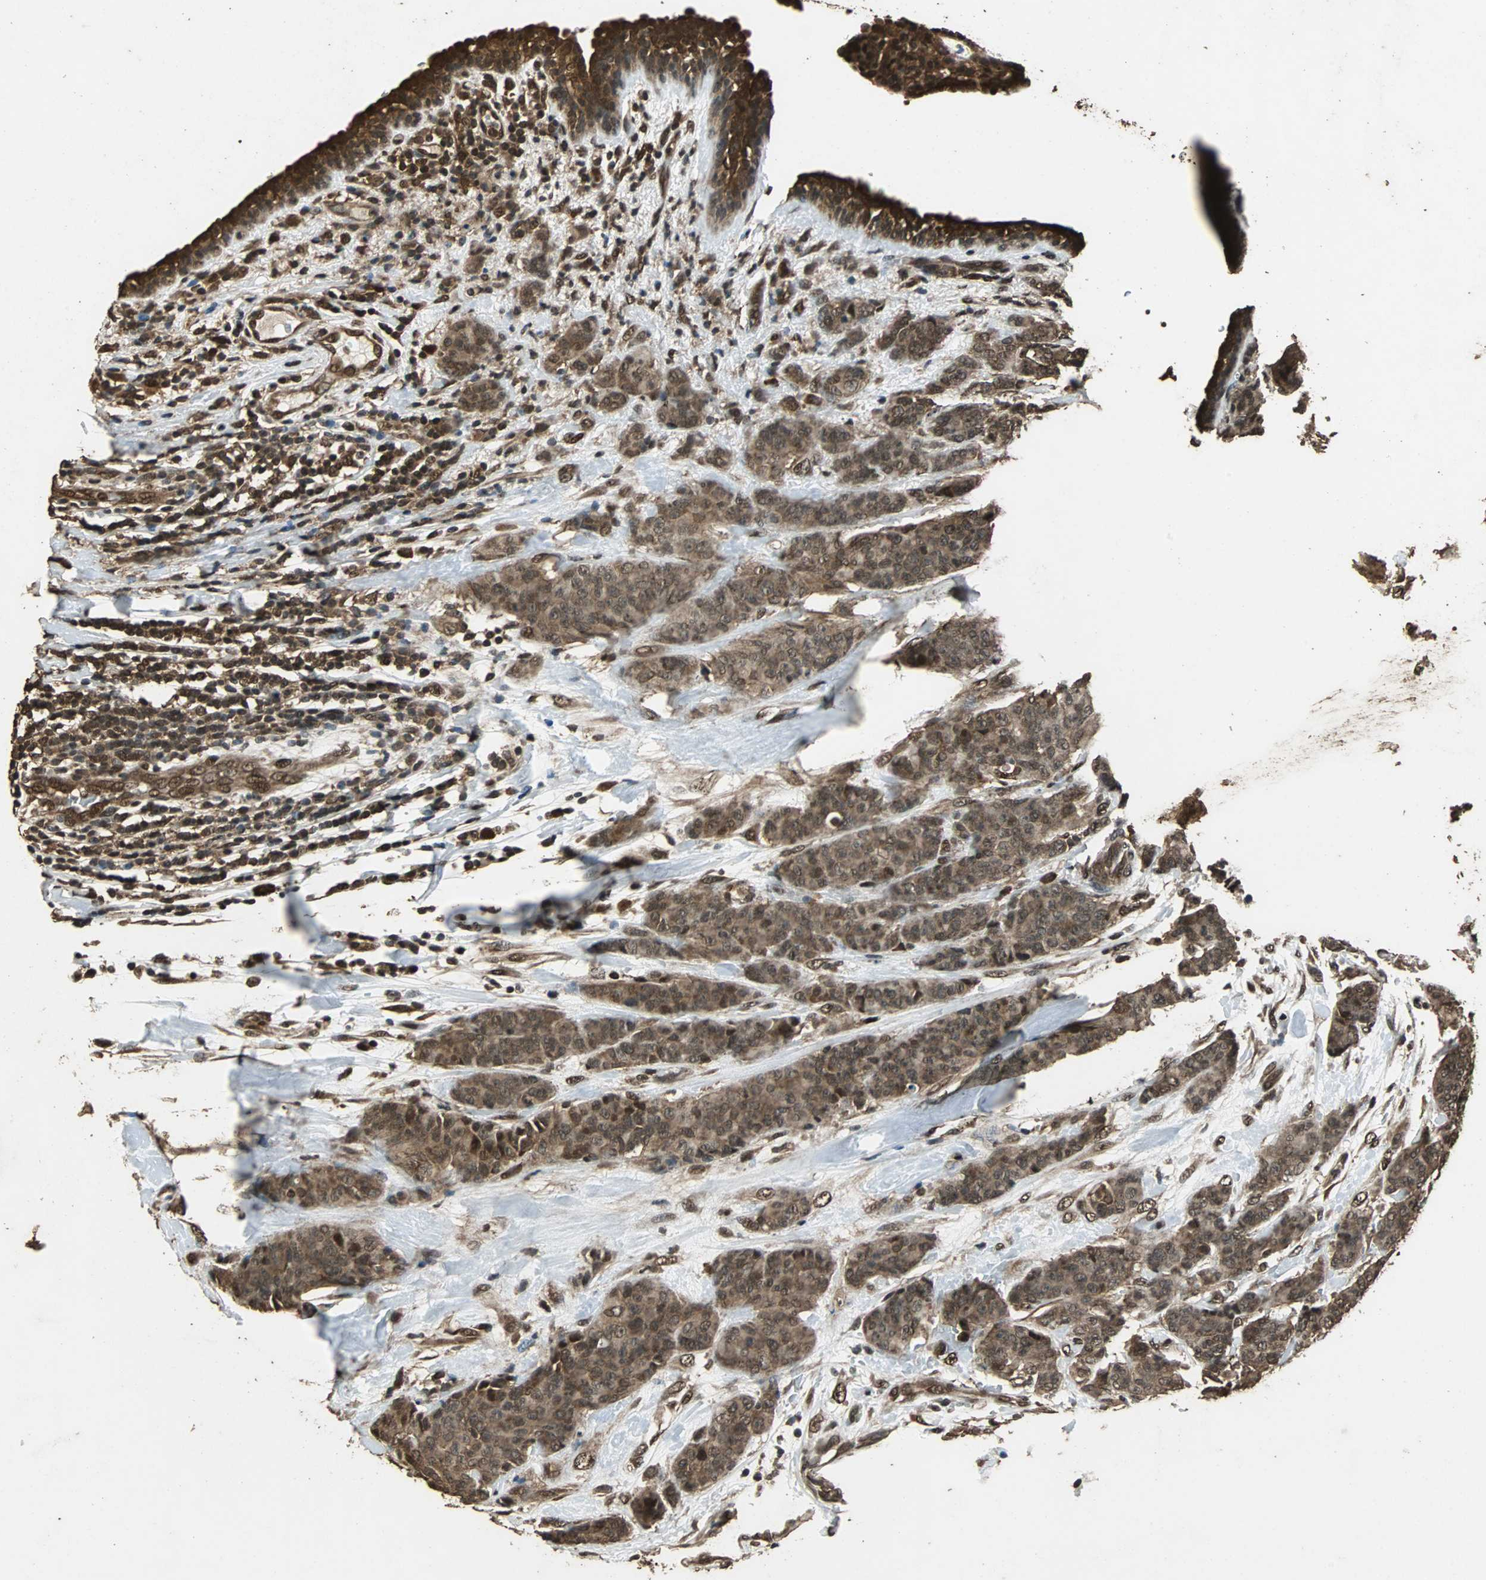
{"staining": {"intensity": "strong", "quantity": ">75%", "location": "cytoplasmic/membranous,nuclear"}, "tissue": "breast cancer", "cell_type": "Tumor cells", "image_type": "cancer", "snomed": [{"axis": "morphology", "description": "Duct carcinoma"}, {"axis": "topography", "description": "Breast"}], "caption": "Immunohistochemical staining of intraductal carcinoma (breast) displays strong cytoplasmic/membranous and nuclear protein staining in approximately >75% of tumor cells. The staining was performed using DAB to visualize the protein expression in brown, while the nuclei were stained in blue with hematoxylin (Magnification: 20x).", "gene": "ZNF18", "patient": {"sex": "female", "age": 40}}